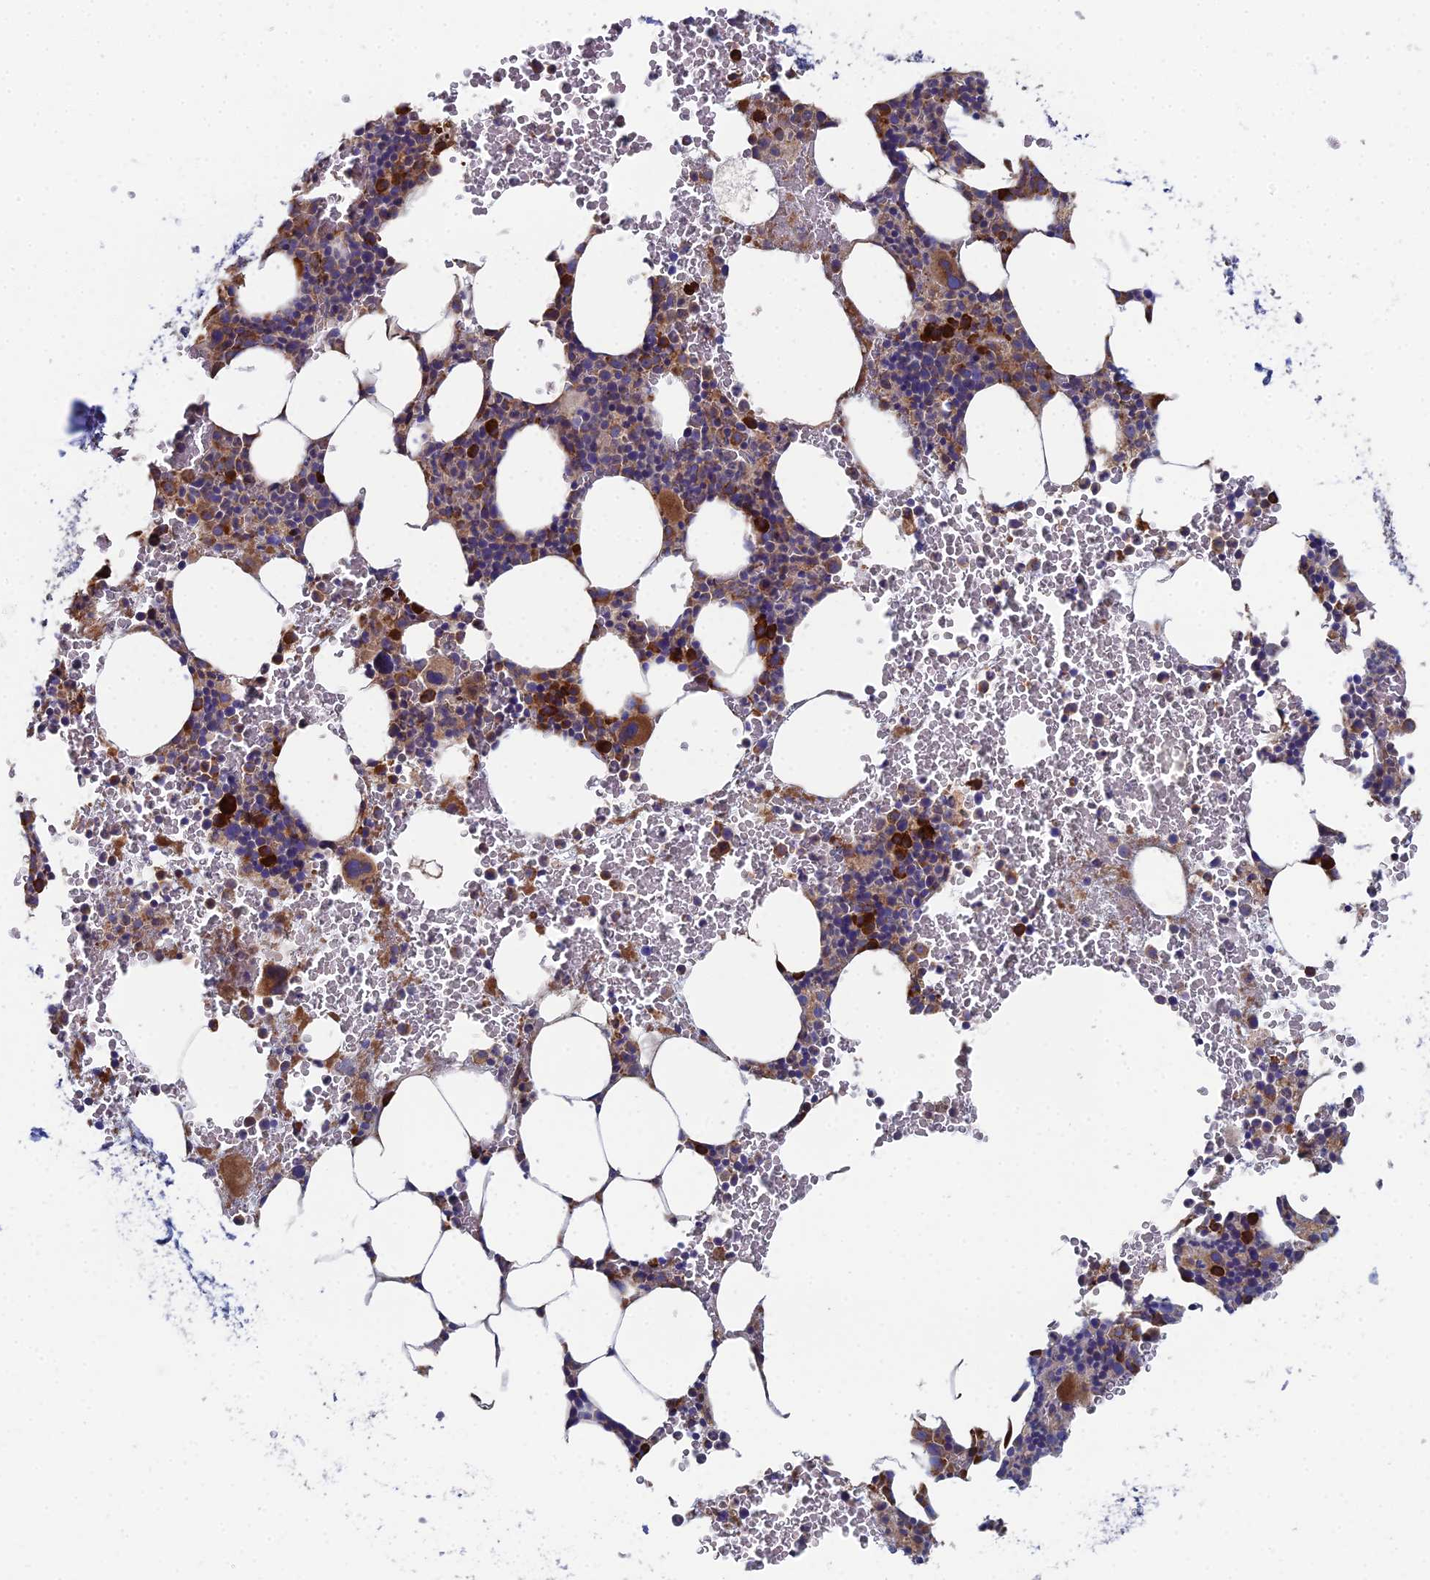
{"staining": {"intensity": "strong", "quantity": "<25%", "location": "cytoplasmic/membranous"}, "tissue": "bone marrow", "cell_type": "Hematopoietic cells", "image_type": "normal", "snomed": [{"axis": "morphology", "description": "Normal tissue, NOS"}, {"axis": "morphology", "description": "Inflammation, NOS"}, {"axis": "topography", "description": "Bone marrow"}], "caption": "A brown stain shows strong cytoplasmic/membranous positivity of a protein in hematopoietic cells of benign bone marrow.", "gene": "CLCN3", "patient": {"sex": "female", "age": 78}}